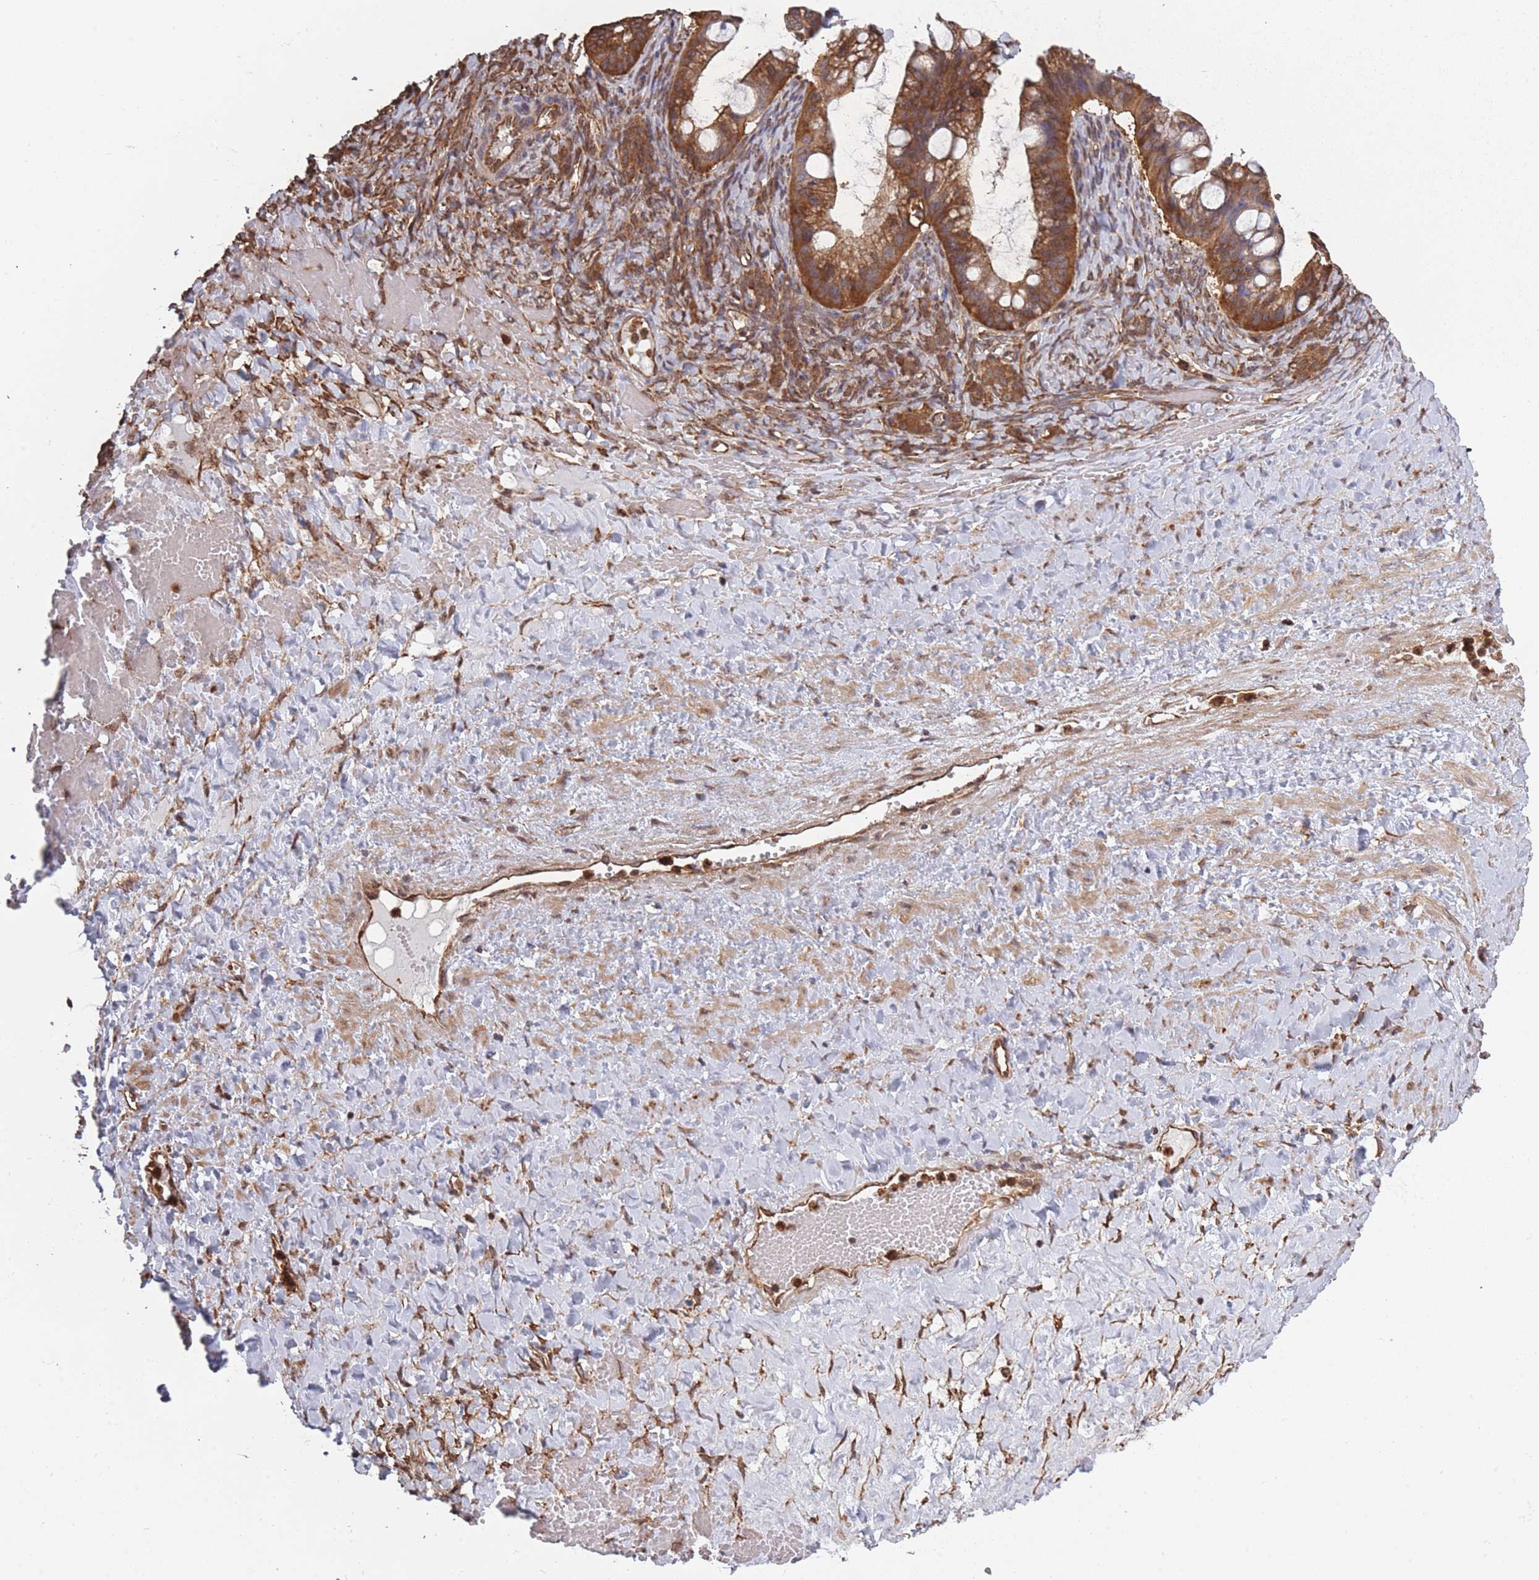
{"staining": {"intensity": "moderate", "quantity": ">75%", "location": "cytoplasmic/membranous"}, "tissue": "ovarian cancer", "cell_type": "Tumor cells", "image_type": "cancer", "snomed": [{"axis": "morphology", "description": "Cystadenocarcinoma, mucinous, NOS"}, {"axis": "topography", "description": "Ovary"}], "caption": "This micrograph shows immunohistochemistry staining of ovarian cancer (mucinous cystadenocarcinoma), with medium moderate cytoplasmic/membranous expression in about >75% of tumor cells.", "gene": "ARL13B", "patient": {"sex": "female", "age": 73}}